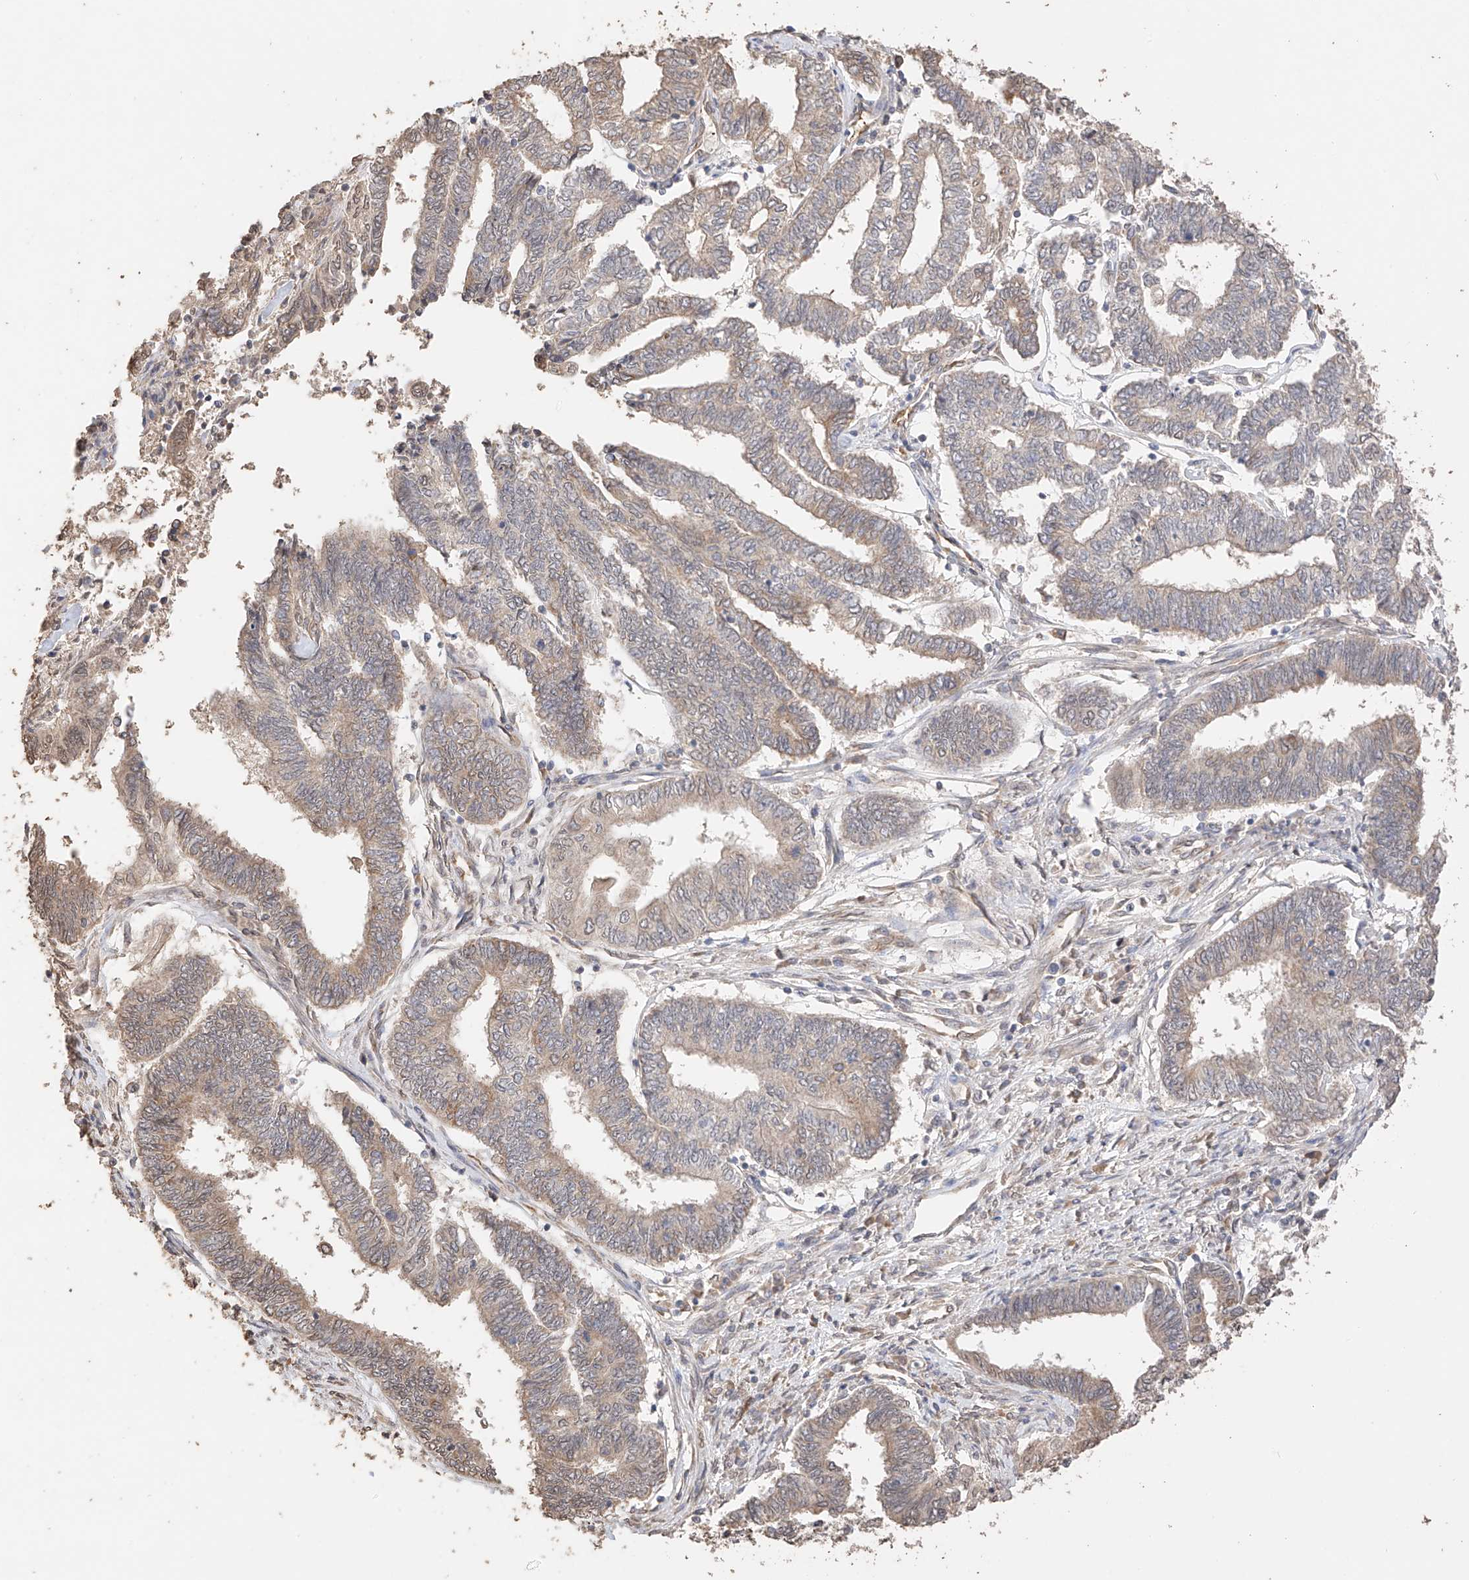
{"staining": {"intensity": "weak", "quantity": "25%-75%", "location": "cytoplasmic/membranous"}, "tissue": "endometrial cancer", "cell_type": "Tumor cells", "image_type": "cancer", "snomed": [{"axis": "morphology", "description": "Adenocarcinoma, NOS"}, {"axis": "topography", "description": "Uterus"}, {"axis": "topography", "description": "Endometrium"}], "caption": "Immunohistochemistry (IHC) (DAB) staining of endometrial cancer (adenocarcinoma) displays weak cytoplasmic/membranous protein expression in about 25%-75% of tumor cells.", "gene": "IL22RA2", "patient": {"sex": "female", "age": 70}}